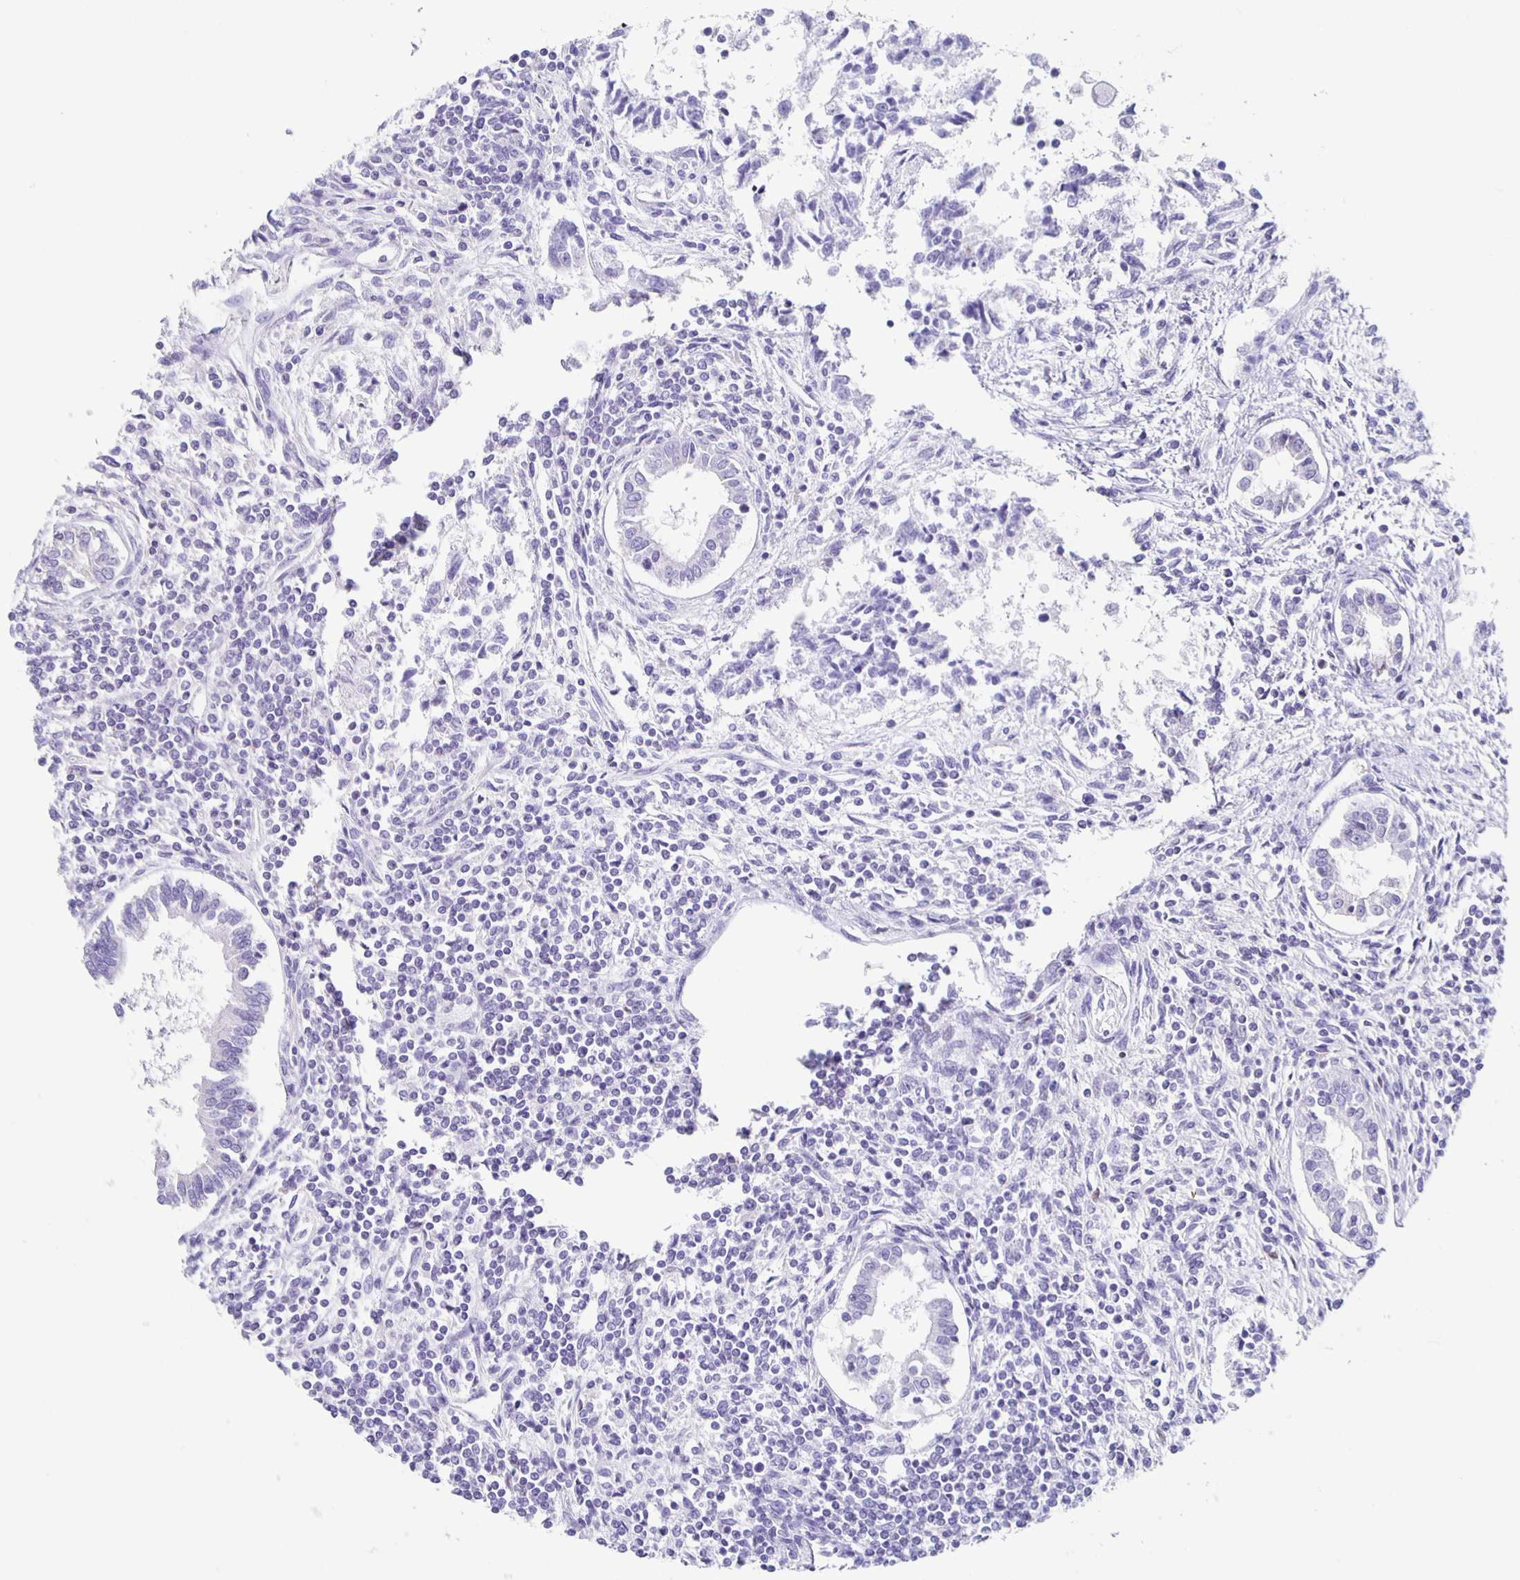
{"staining": {"intensity": "negative", "quantity": "none", "location": "none"}, "tissue": "testis cancer", "cell_type": "Tumor cells", "image_type": "cancer", "snomed": [{"axis": "morphology", "description": "Carcinoma, Embryonal, NOS"}, {"axis": "topography", "description": "Testis"}], "caption": "Immunohistochemistry (IHC) image of neoplastic tissue: human testis cancer (embryonal carcinoma) stained with DAB displays no significant protein expression in tumor cells. The staining was performed using DAB to visualize the protein expression in brown, while the nuclei were stained in blue with hematoxylin (Magnification: 20x).", "gene": "TPPP", "patient": {"sex": "male", "age": 37}}